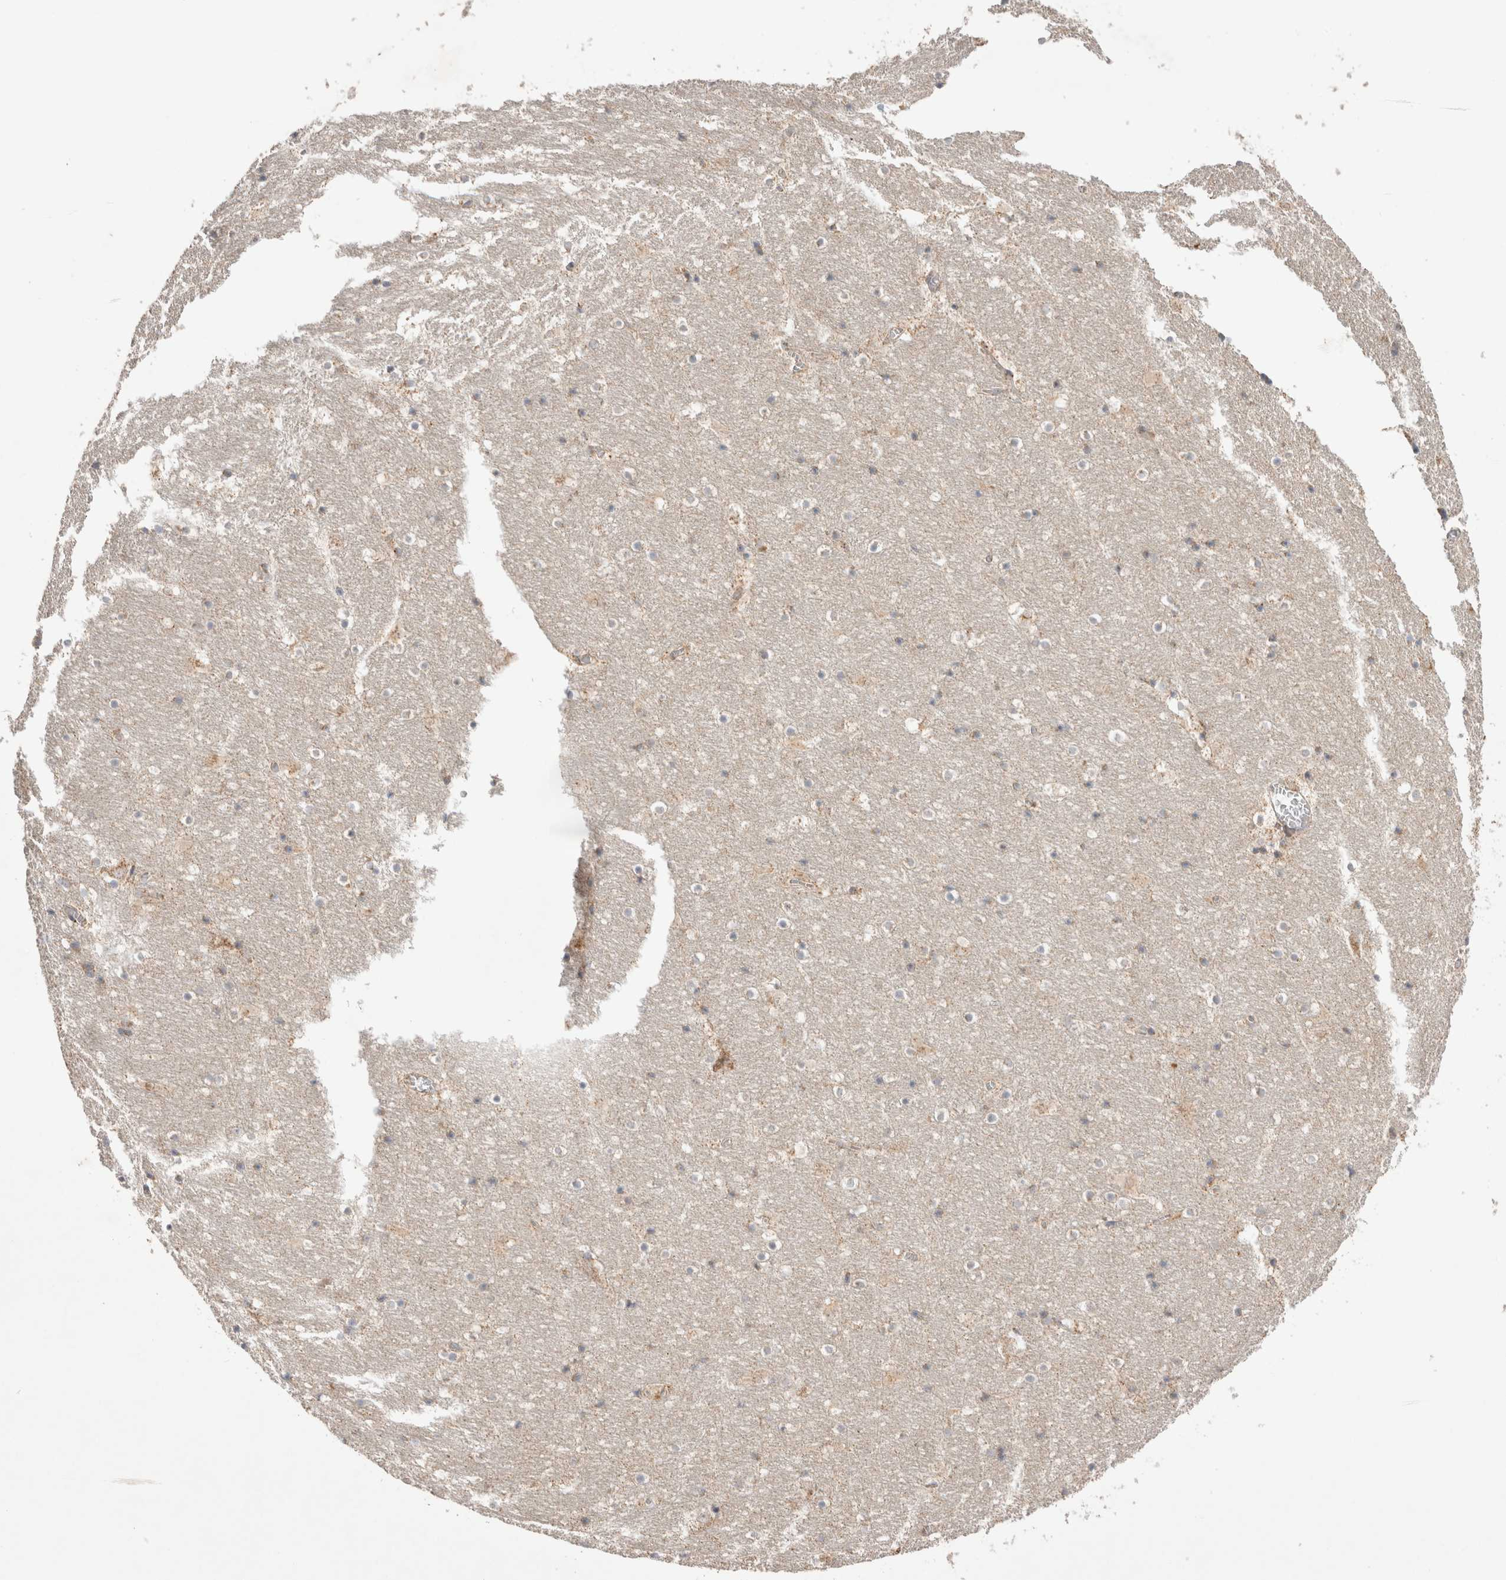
{"staining": {"intensity": "moderate", "quantity": "<25%", "location": "cytoplasmic/membranous"}, "tissue": "hippocampus", "cell_type": "Glial cells", "image_type": "normal", "snomed": [{"axis": "morphology", "description": "Normal tissue, NOS"}, {"axis": "topography", "description": "Hippocampus"}], "caption": "Immunohistochemistry (IHC) staining of normal hippocampus, which demonstrates low levels of moderate cytoplasmic/membranous expression in about <25% of glial cells indicating moderate cytoplasmic/membranous protein expression. The staining was performed using DAB (3,3'-diaminobenzidine) (brown) for protein detection and nuclei were counterstained in hematoxylin (blue).", "gene": "TBC1D16", "patient": {"sex": "male", "age": 45}}